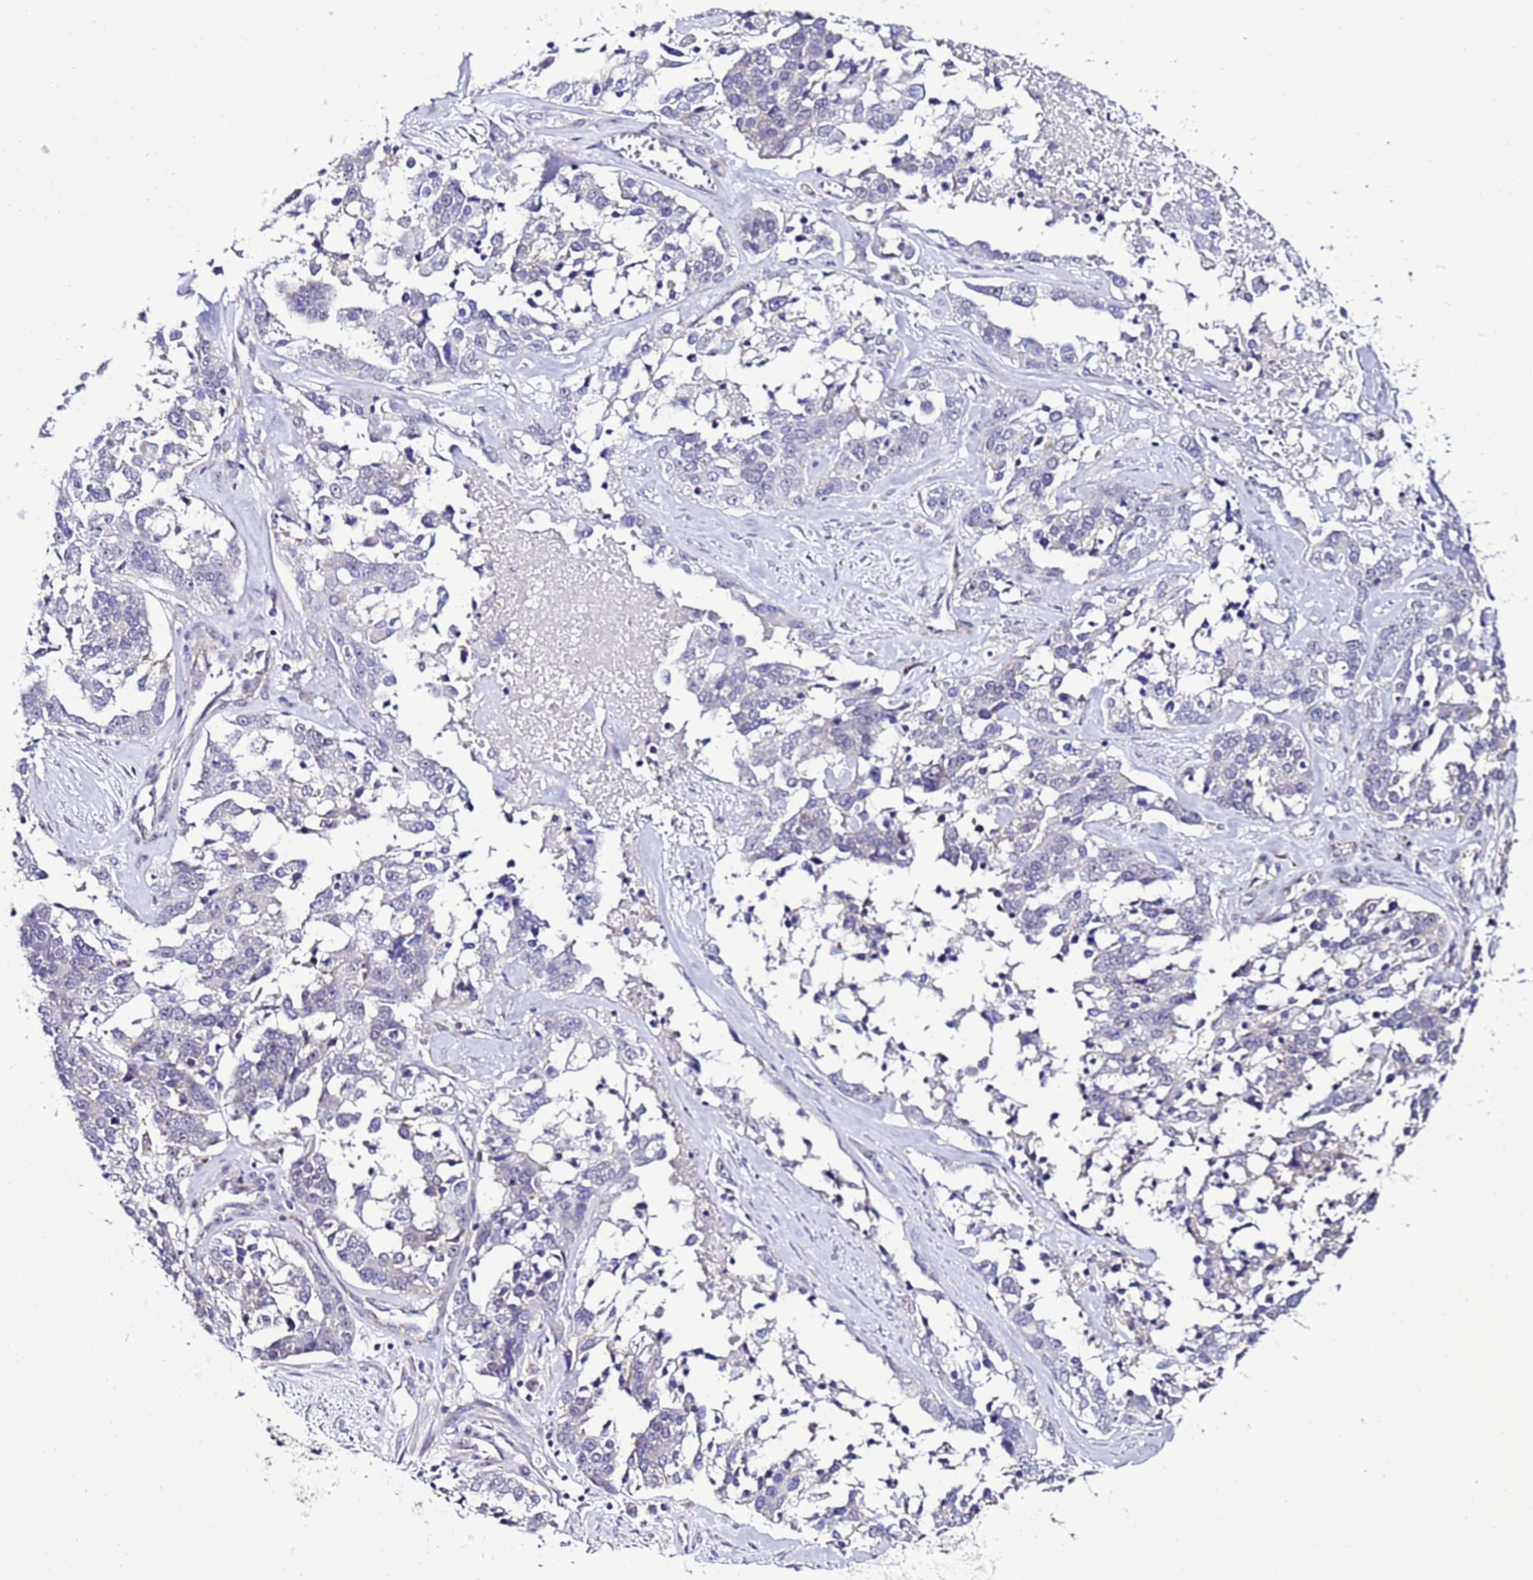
{"staining": {"intensity": "negative", "quantity": "none", "location": "none"}, "tissue": "ovarian cancer", "cell_type": "Tumor cells", "image_type": "cancer", "snomed": [{"axis": "morphology", "description": "Cystadenocarcinoma, serous, NOS"}, {"axis": "topography", "description": "Ovary"}], "caption": "This is an immunohistochemistry micrograph of ovarian cancer. There is no expression in tumor cells.", "gene": "DPH6", "patient": {"sex": "female", "age": 44}}